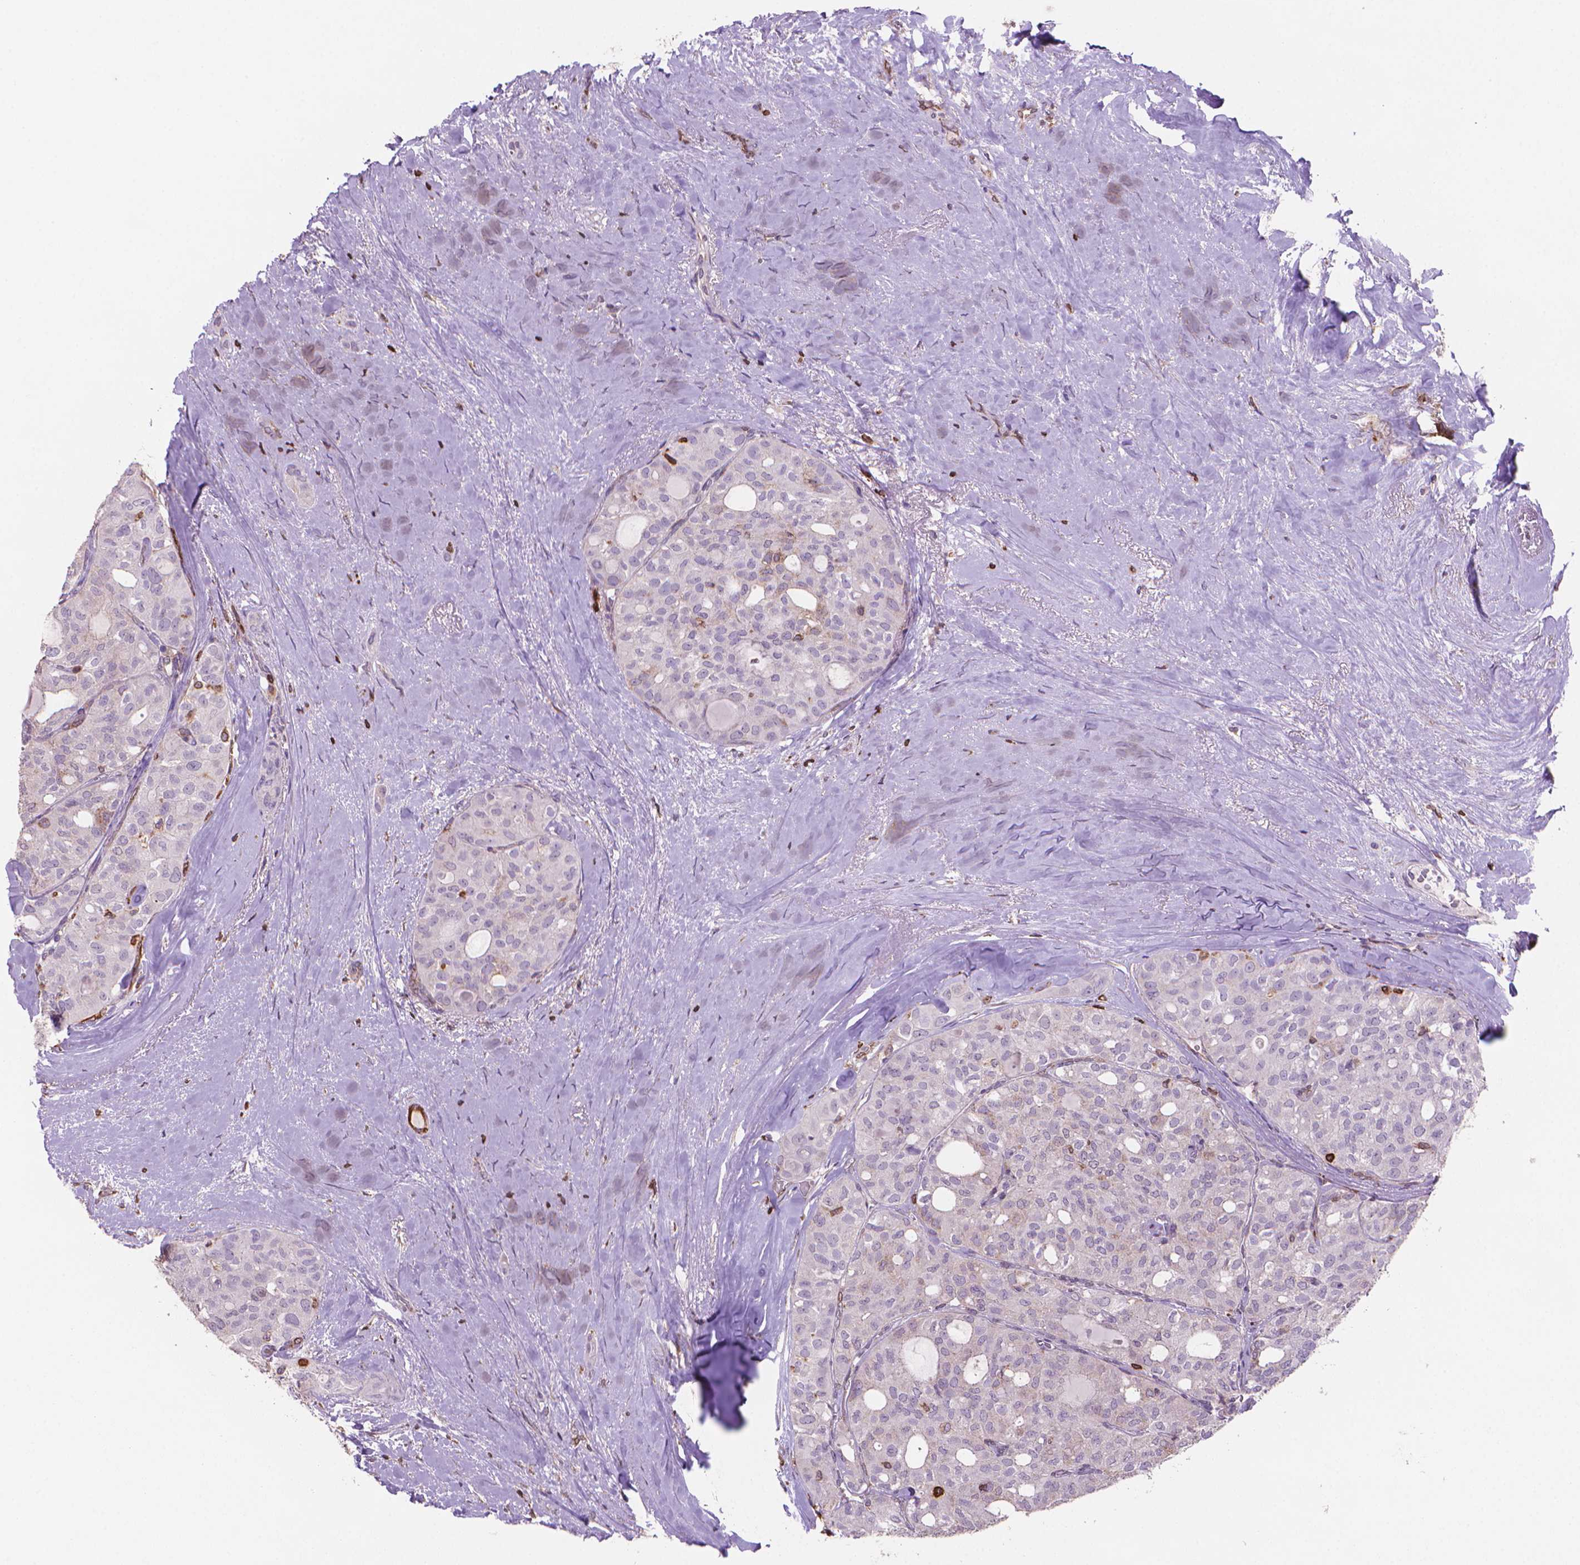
{"staining": {"intensity": "weak", "quantity": "<25%", "location": "cytoplasmic/membranous"}, "tissue": "thyroid cancer", "cell_type": "Tumor cells", "image_type": "cancer", "snomed": [{"axis": "morphology", "description": "Follicular adenoma carcinoma, NOS"}, {"axis": "topography", "description": "Thyroid gland"}], "caption": "There is no significant positivity in tumor cells of thyroid cancer. (DAB (3,3'-diaminobenzidine) IHC, high magnification).", "gene": "BCL2", "patient": {"sex": "male", "age": 75}}